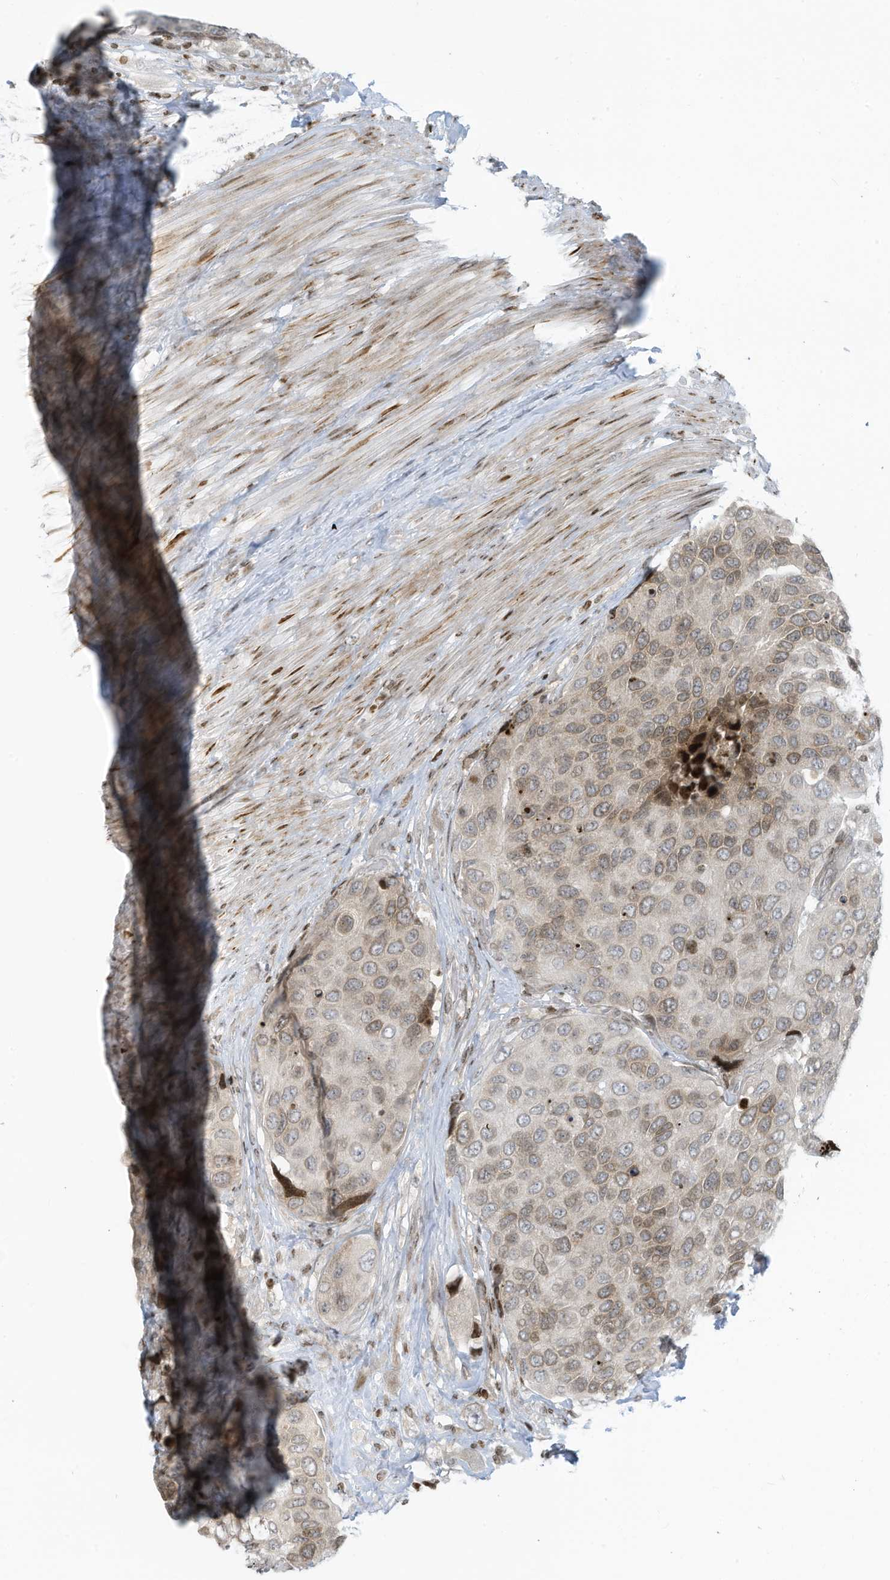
{"staining": {"intensity": "weak", "quantity": "<25%", "location": "cytoplasmic/membranous,nuclear"}, "tissue": "urothelial cancer", "cell_type": "Tumor cells", "image_type": "cancer", "snomed": [{"axis": "morphology", "description": "Urothelial carcinoma, High grade"}, {"axis": "topography", "description": "Urinary bladder"}], "caption": "IHC image of human high-grade urothelial carcinoma stained for a protein (brown), which exhibits no expression in tumor cells.", "gene": "ADI1", "patient": {"sex": "male", "age": 74}}